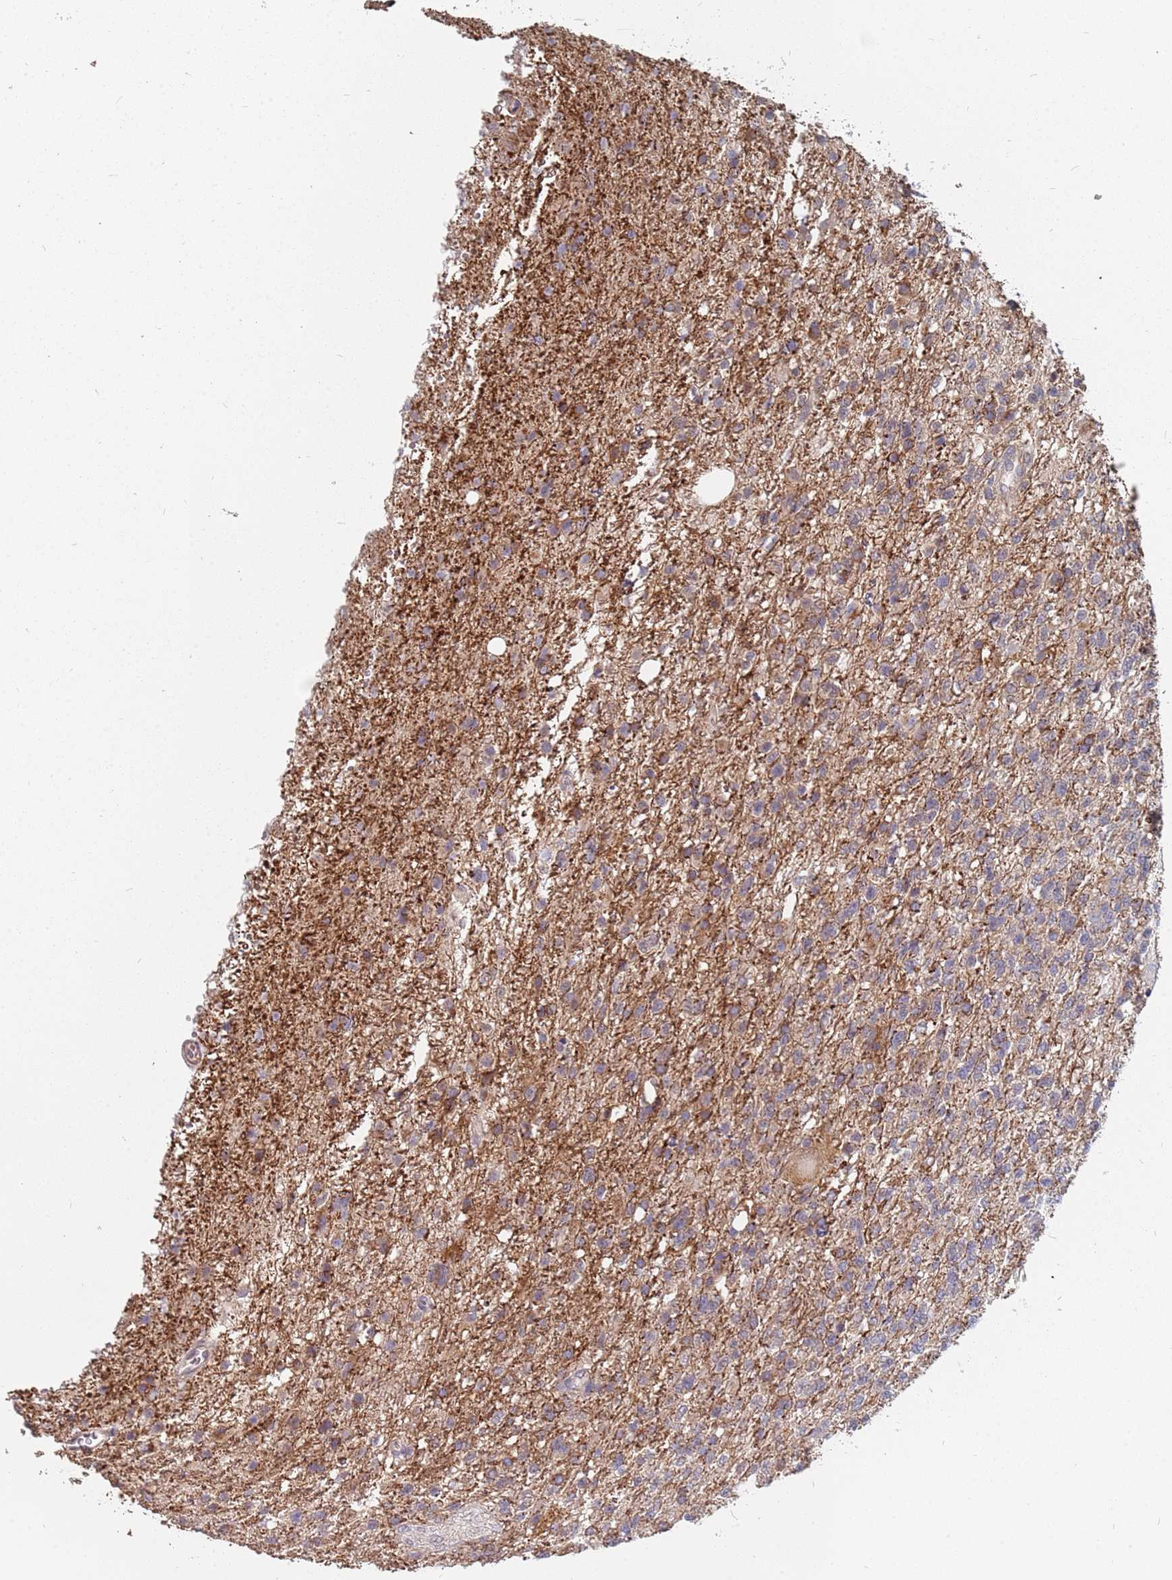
{"staining": {"intensity": "negative", "quantity": "none", "location": "none"}, "tissue": "glioma", "cell_type": "Tumor cells", "image_type": "cancer", "snomed": [{"axis": "morphology", "description": "Glioma, malignant, High grade"}, {"axis": "topography", "description": "Brain"}], "caption": "Immunohistochemical staining of human high-grade glioma (malignant) demonstrates no significant positivity in tumor cells. Brightfield microscopy of IHC stained with DAB (brown) and hematoxylin (blue), captured at high magnification.", "gene": "TCEANC2", "patient": {"sex": "male", "age": 56}}